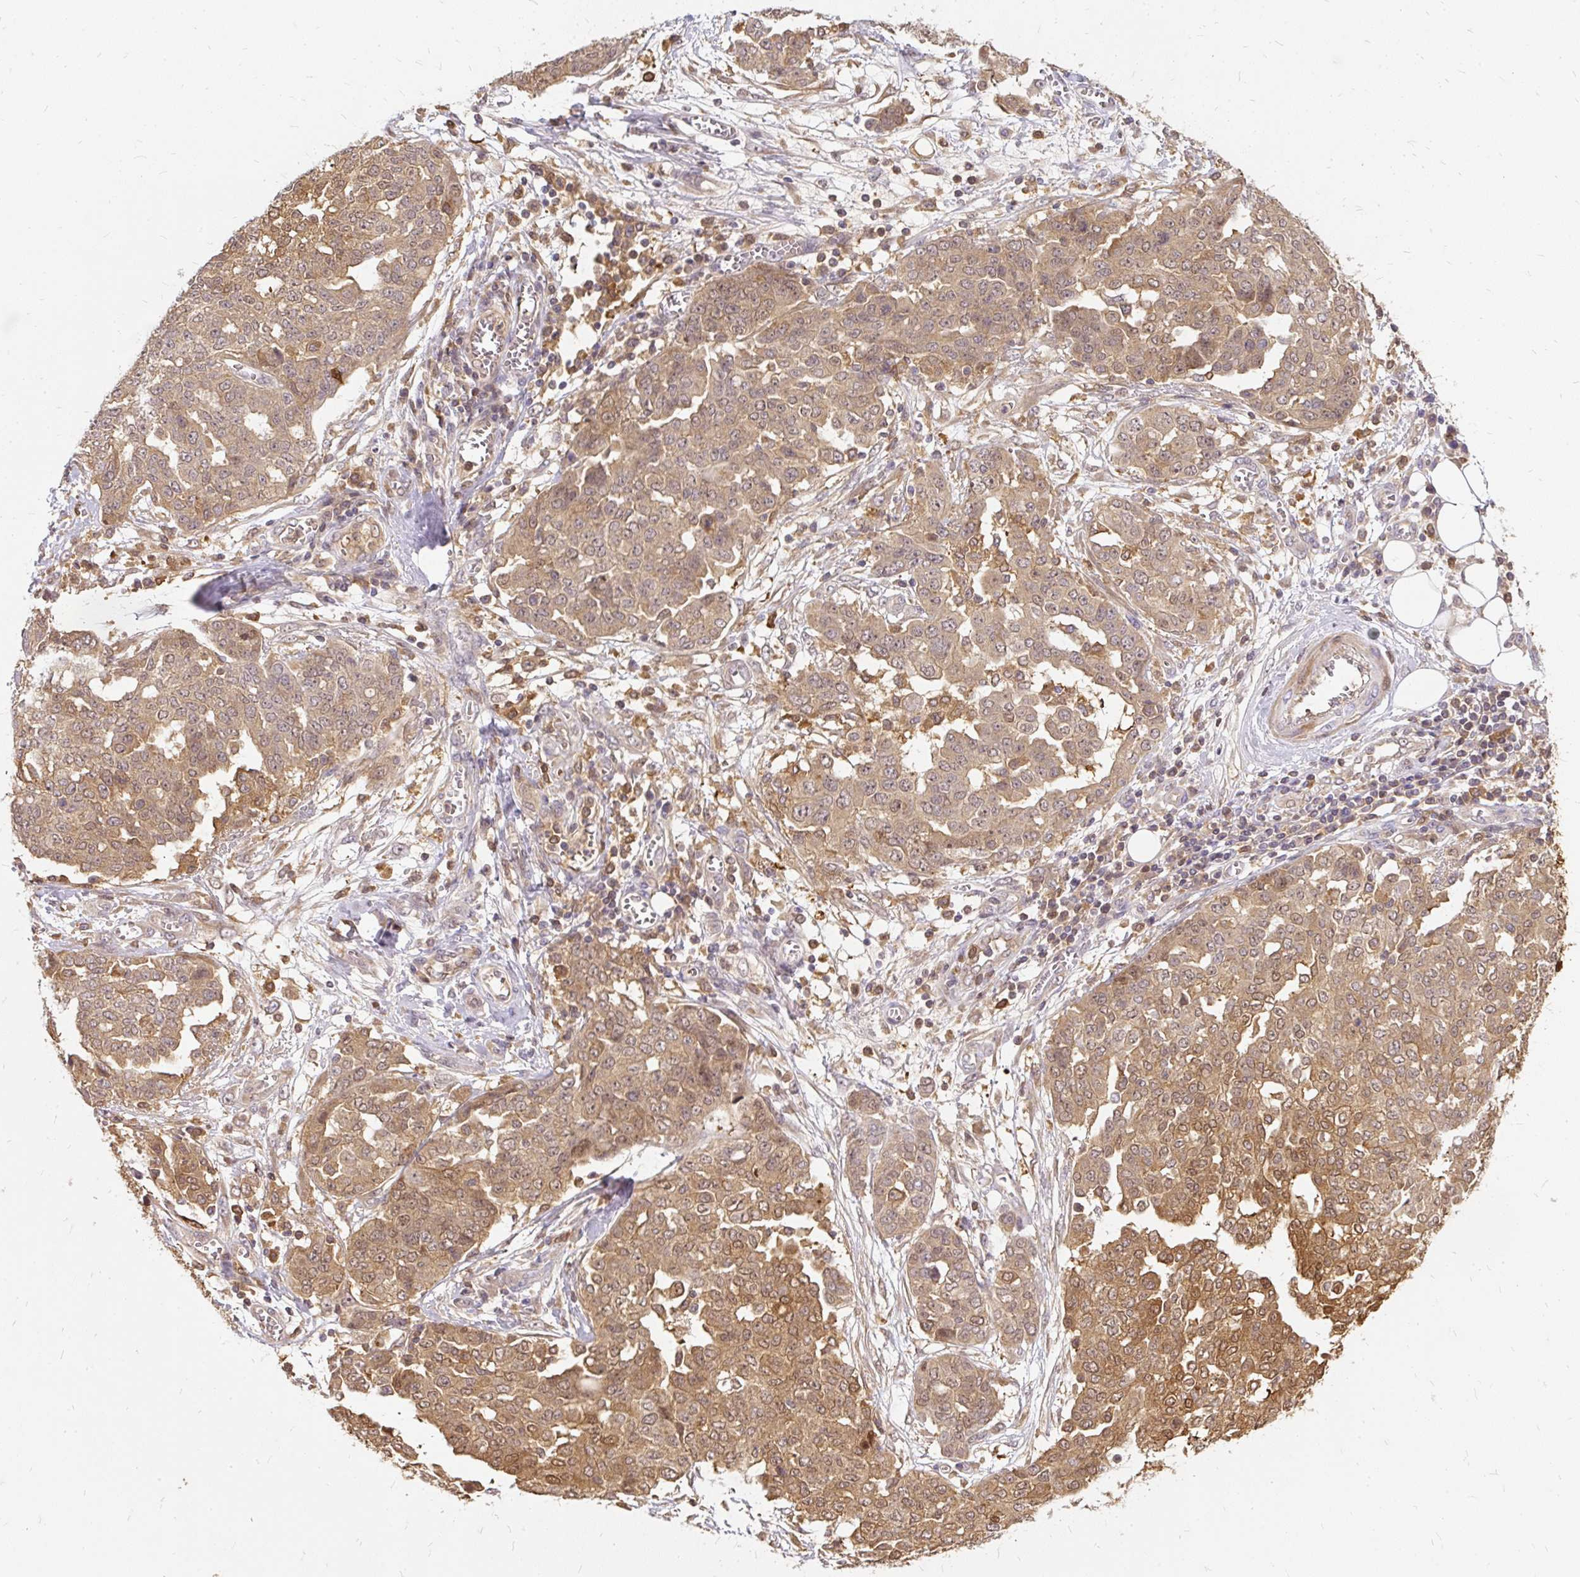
{"staining": {"intensity": "moderate", "quantity": ">75%", "location": "cytoplasmic/membranous"}, "tissue": "ovarian cancer", "cell_type": "Tumor cells", "image_type": "cancer", "snomed": [{"axis": "morphology", "description": "Cystadenocarcinoma, serous, NOS"}, {"axis": "topography", "description": "Soft tissue"}, {"axis": "topography", "description": "Ovary"}], "caption": "A brown stain labels moderate cytoplasmic/membranous expression of a protein in human ovarian cancer tumor cells. (DAB (3,3'-diaminobenzidine) IHC with brightfield microscopy, high magnification).", "gene": "AP5S1", "patient": {"sex": "female", "age": 57}}